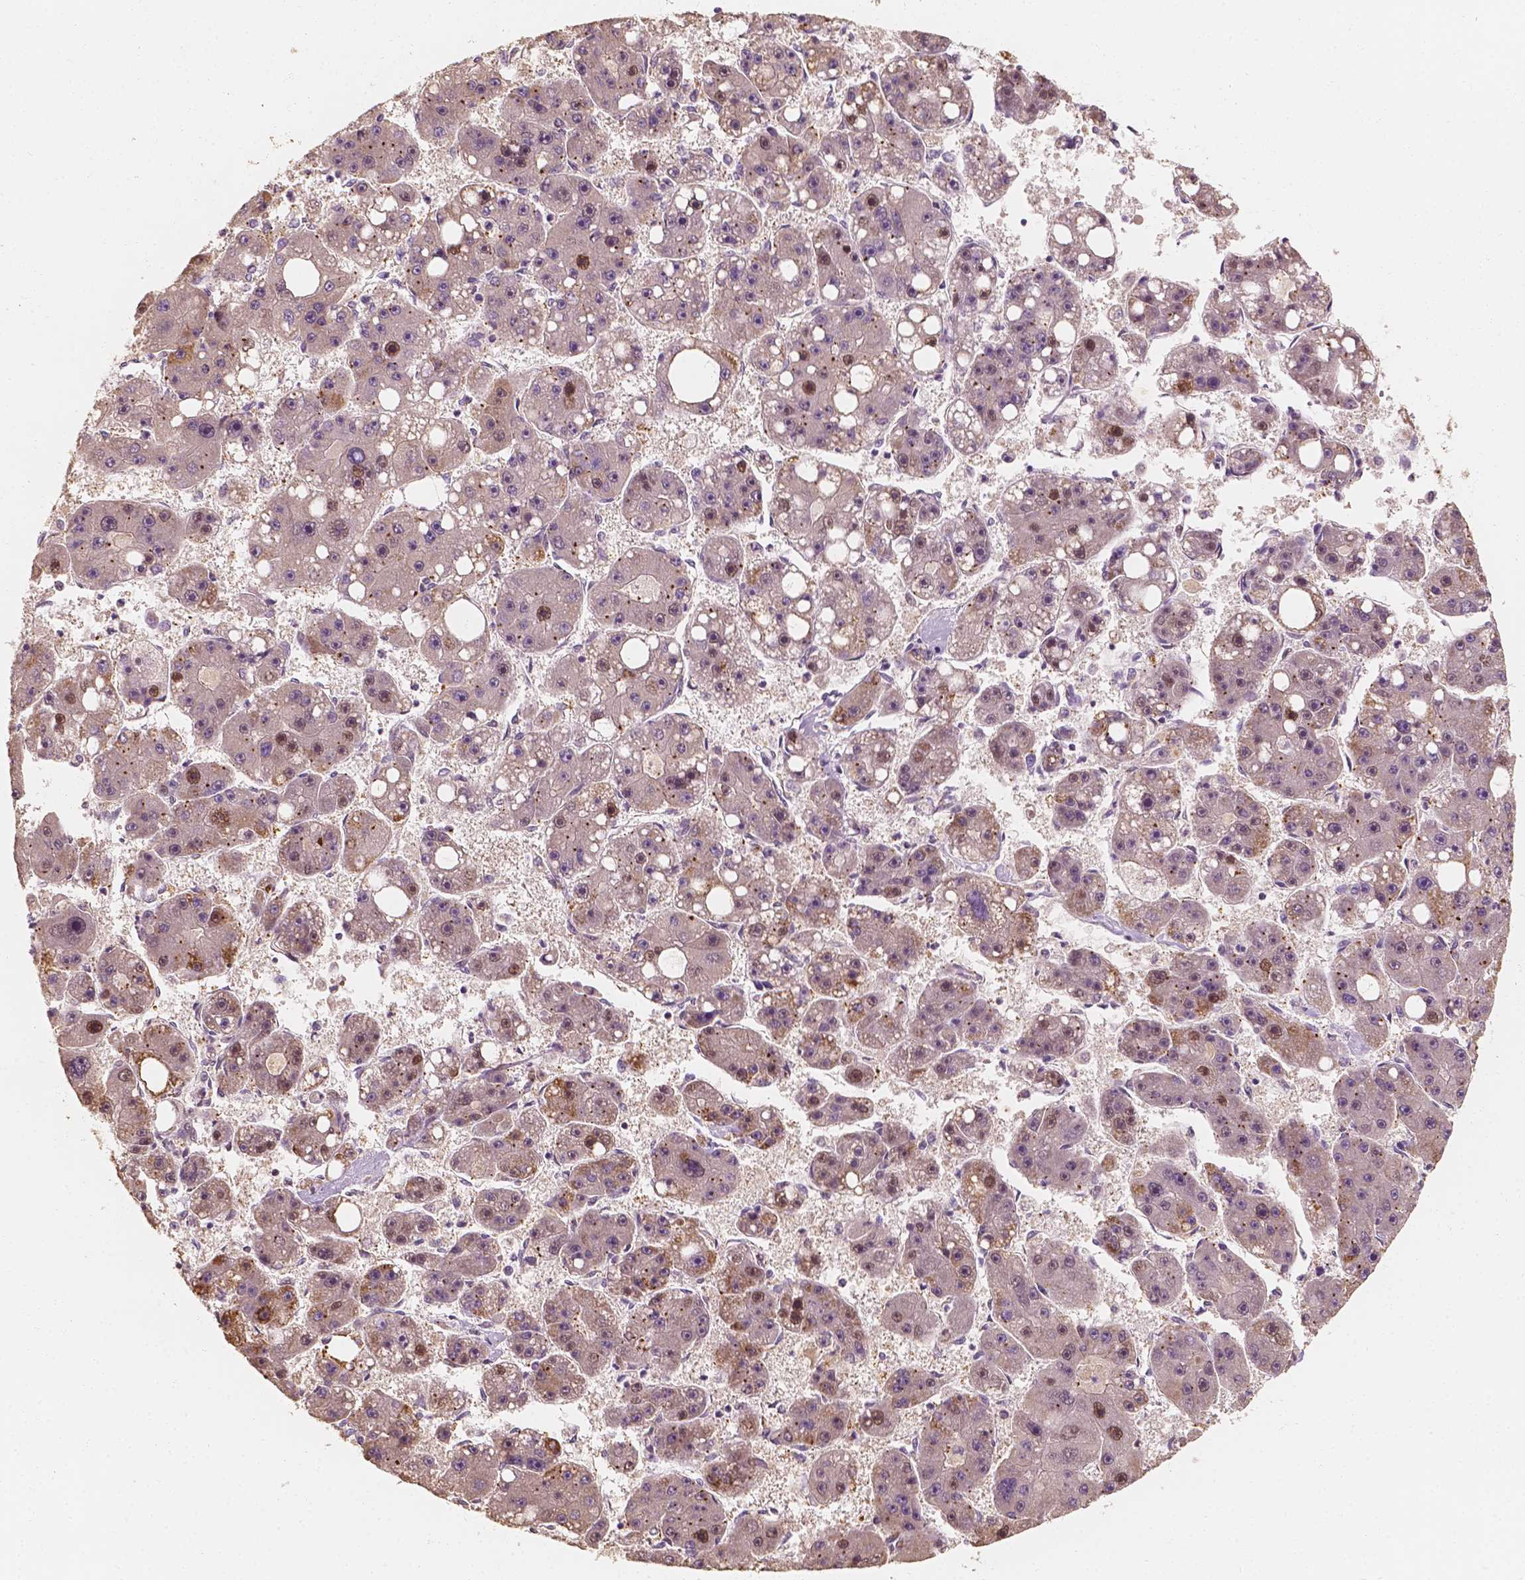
{"staining": {"intensity": "moderate", "quantity": "25%-75%", "location": "cytoplasmic/membranous,nuclear"}, "tissue": "liver cancer", "cell_type": "Tumor cells", "image_type": "cancer", "snomed": [{"axis": "morphology", "description": "Carcinoma, Hepatocellular, NOS"}, {"axis": "topography", "description": "Liver"}], "caption": "Immunohistochemistry micrograph of human liver cancer (hepatocellular carcinoma) stained for a protein (brown), which shows medium levels of moderate cytoplasmic/membranous and nuclear positivity in about 25%-75% of tumor cells.", "gene": "TBC1D17", "patient": {"sex": "female", "age": 61}}